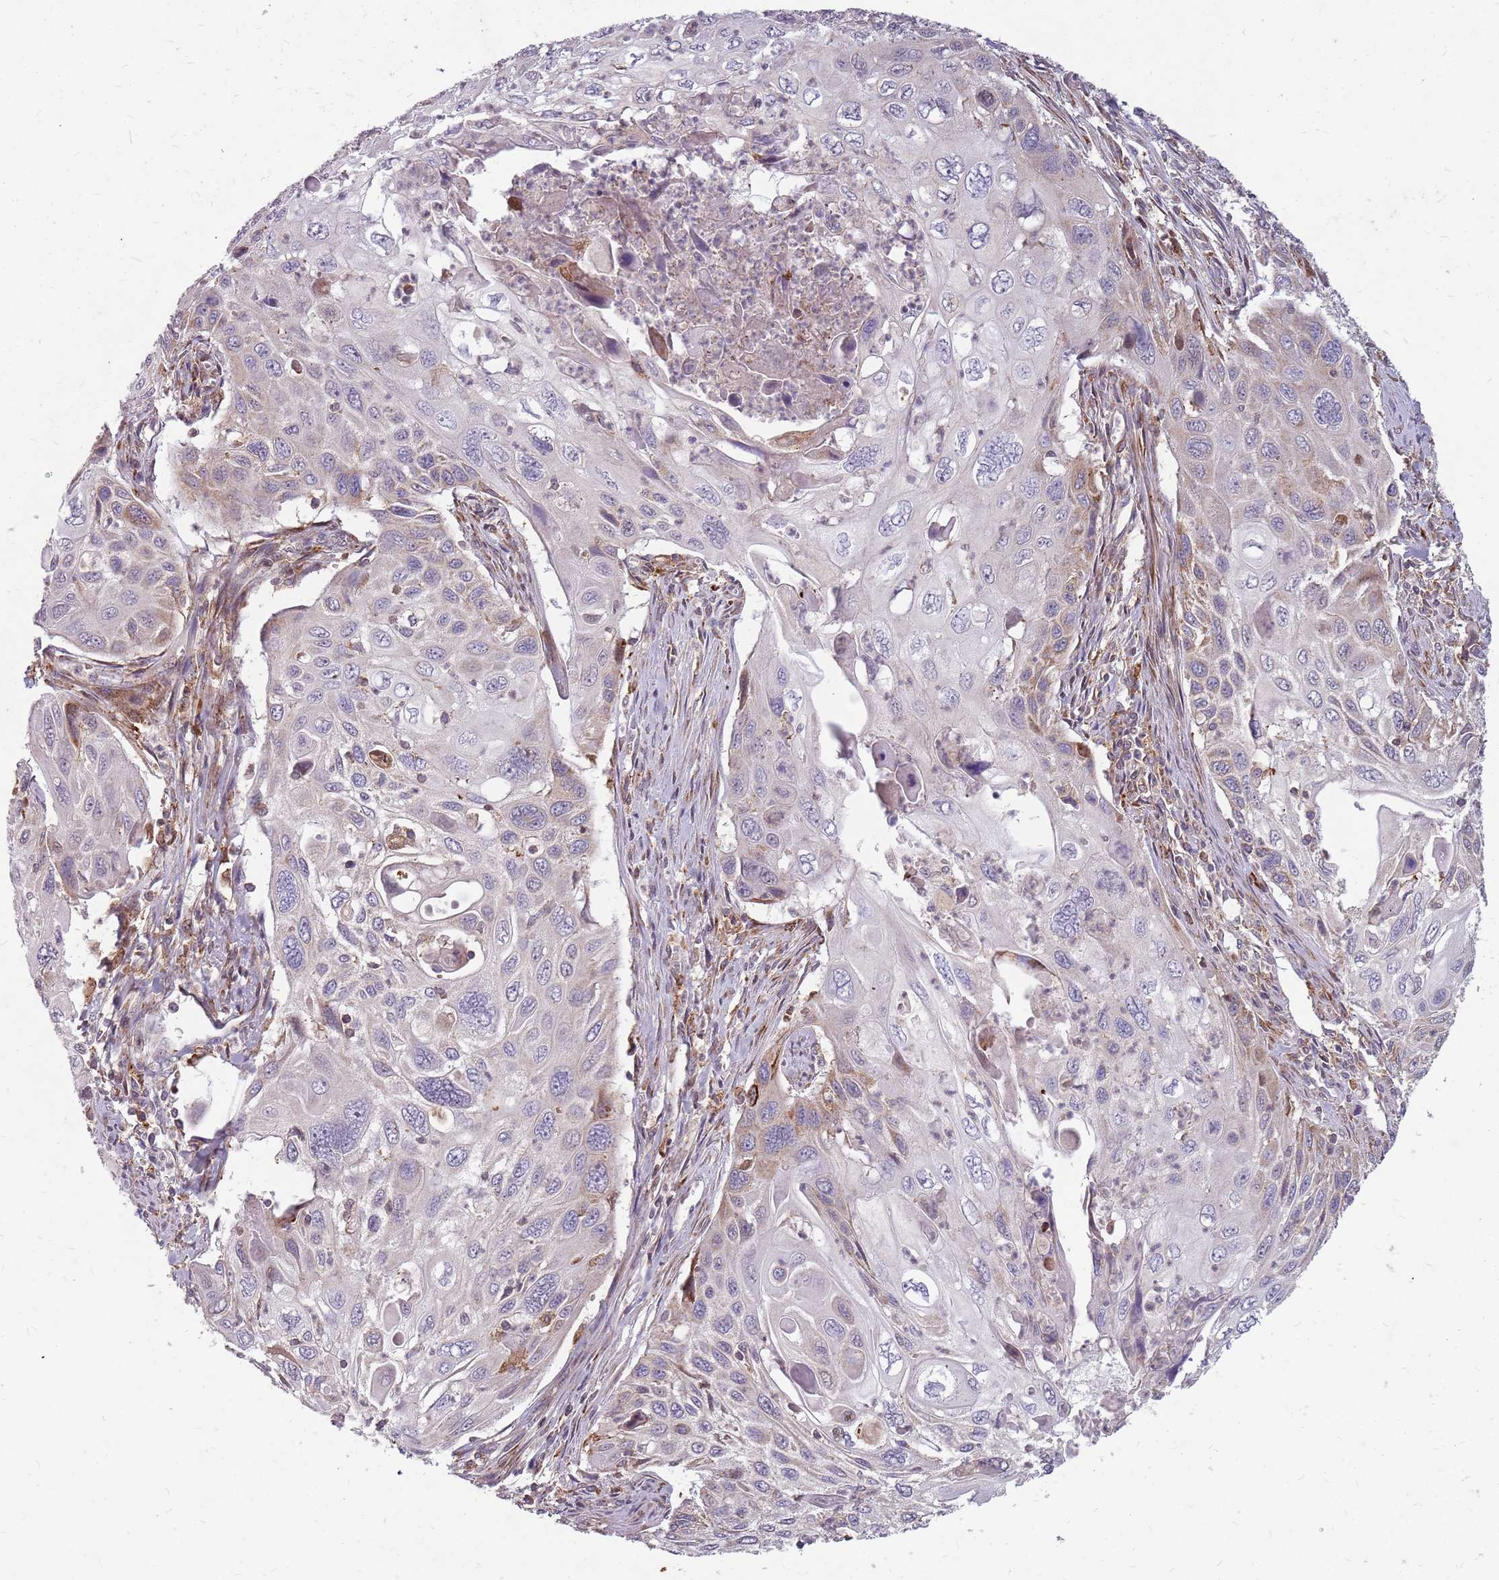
{"staining": {"intensity": "negative", "quantity": "none", "location": "none"}, "tissue": "cervical cancer", "cell_type": "Tumor cells", "image_type": "cancer", "snomed": [{"axis": "morphology", "description": "Squamous cell carcinoma, NOS"}, {"axis": "topography", "description": "Cervix"}], "caption": "This is an immunohistochemistry photomicrograph of human cervical squamous cell carcinoma. There is no expression in tumor cells.", "gene": "NME4", "patient": {"sex": "female", "age": 70}}